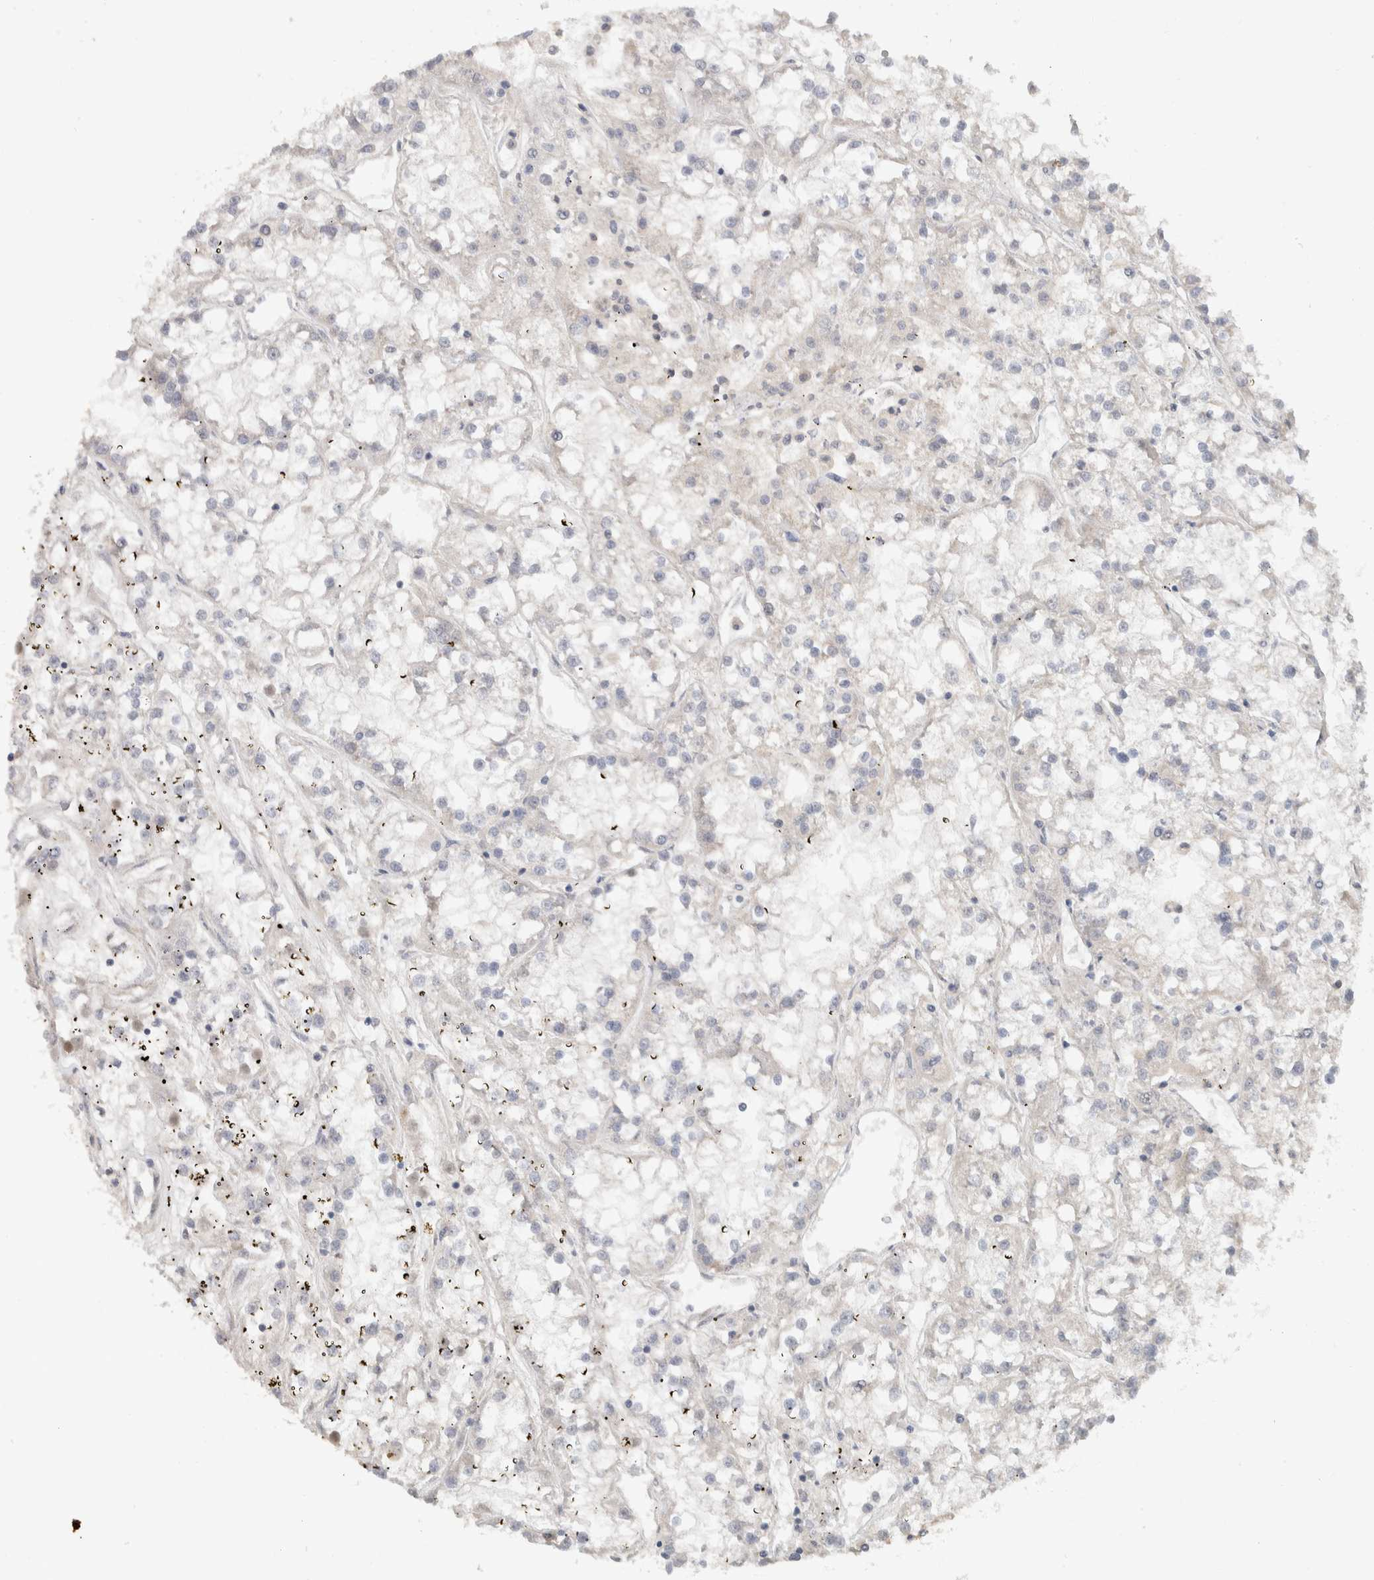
{"staining": {"intensity": "negative", "quantity": "none", "location": "none"}, "tissue": "renal cancer", "cell_type": "Tumor cells", "image_type": "cancer", "snomed": [{"axis": "morphology", "description": "Adenocarcinoma, NOS"}, {"axis": "topography", "description": "Kidney"}], "caption": "This is an immunohistochemistry (IHC) micrograph of human adenocarcinoma (renal). There is no positivity in tumor cells.", "gene": "CYSRT1", "patient": {"sex": "female", "age": 52}}